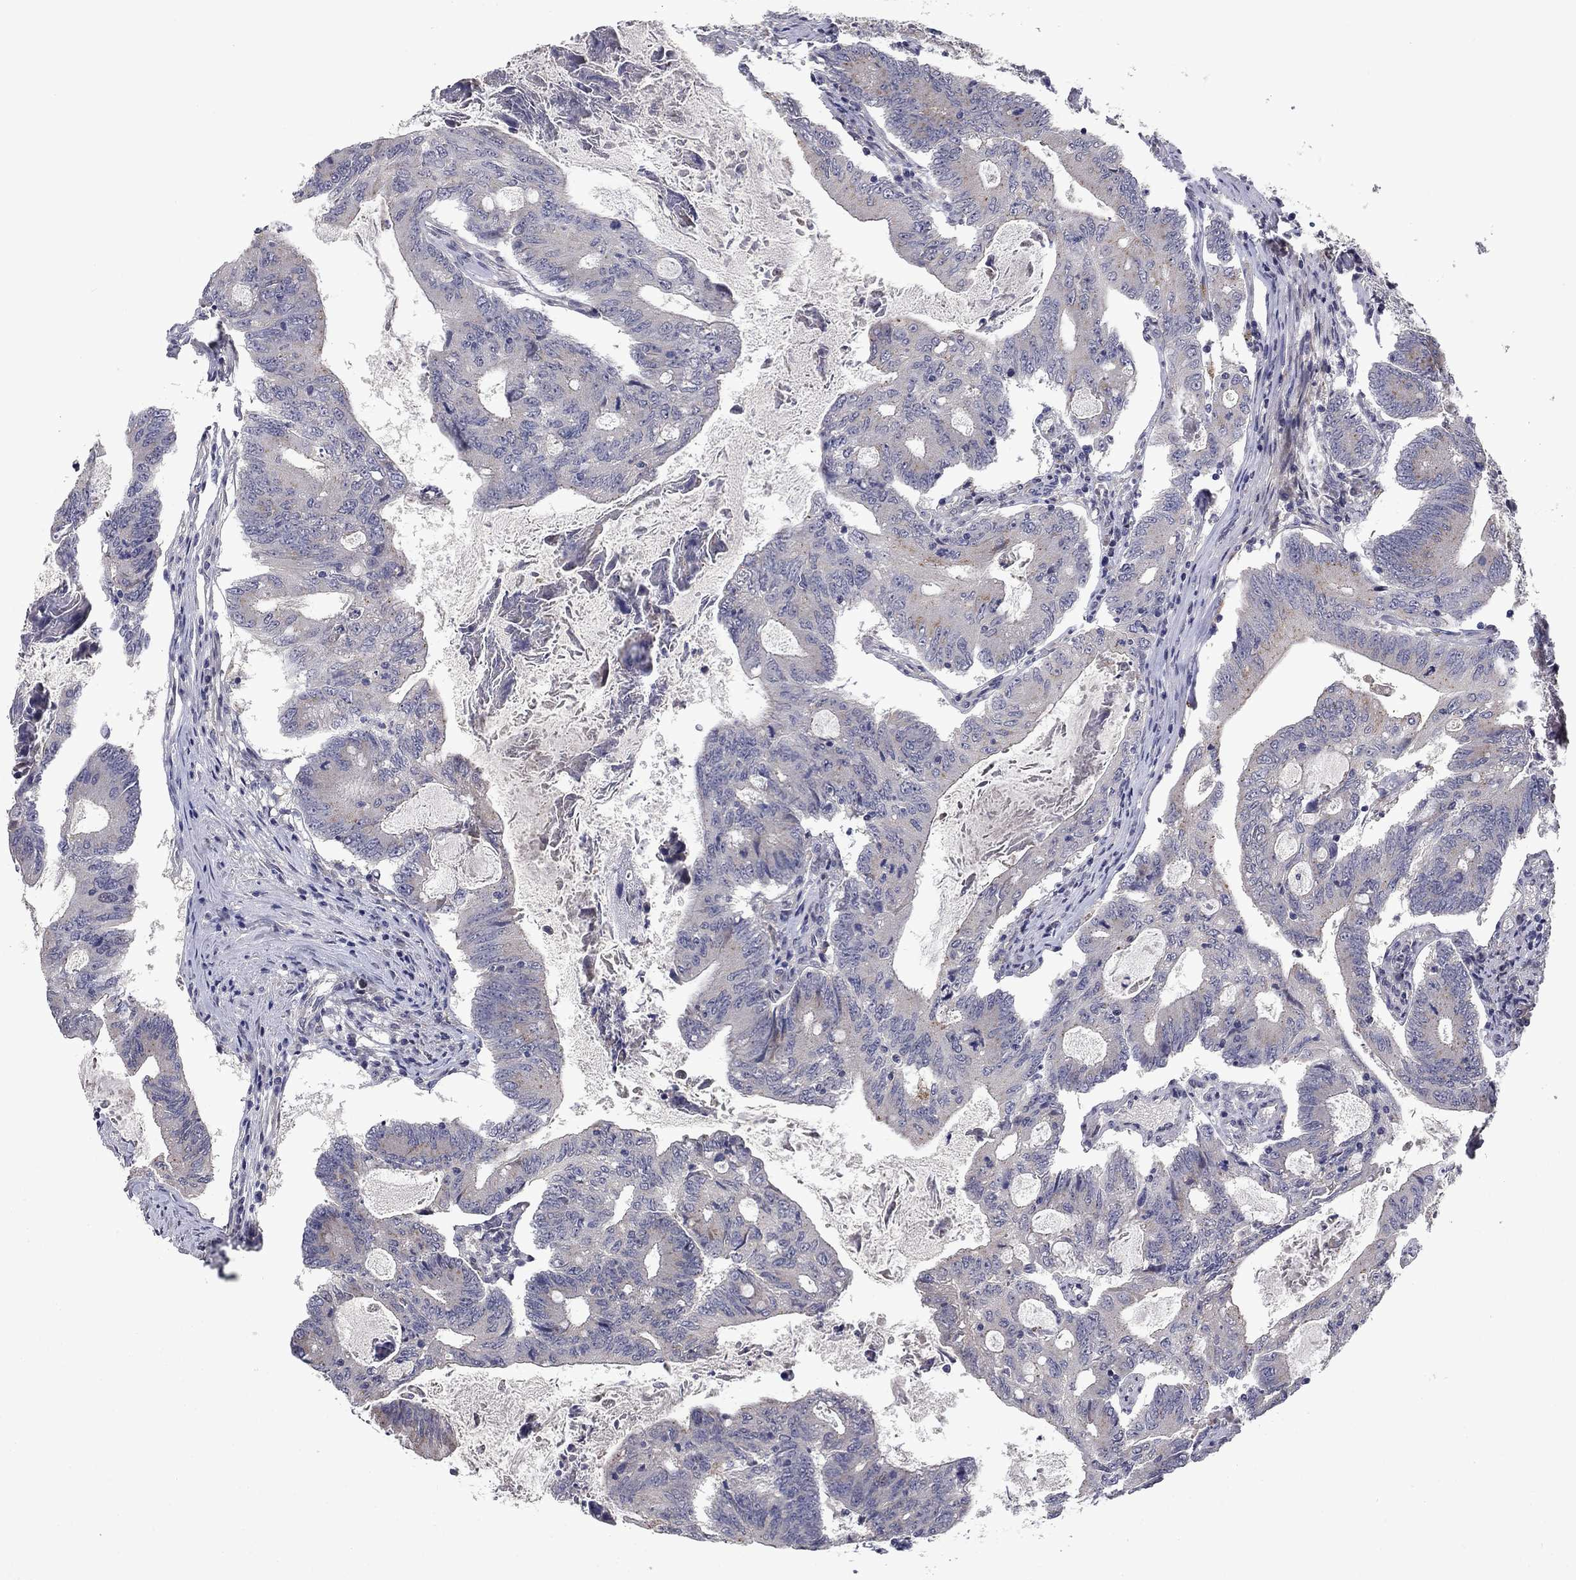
{"staining": {"intensity": "negative", "quantity": "none", "location": "none"}, "tissue": "colorectal cancer", "cell_type": "Tumor cells", "image_type": "cancer", "snomed": [{"axis": "morphology", "description": "Adenocarcinoma, NOS"}, {"axis": "topography", "description": "Colon"}], "caption": "A micrograph of human colorectal adenocarcinoma is negative for staining in tumor cells. (IHC, brightfield microscopy, high magnification).", "gene": "FAM3B", "patient": {"sex": "female", "age": 70}}